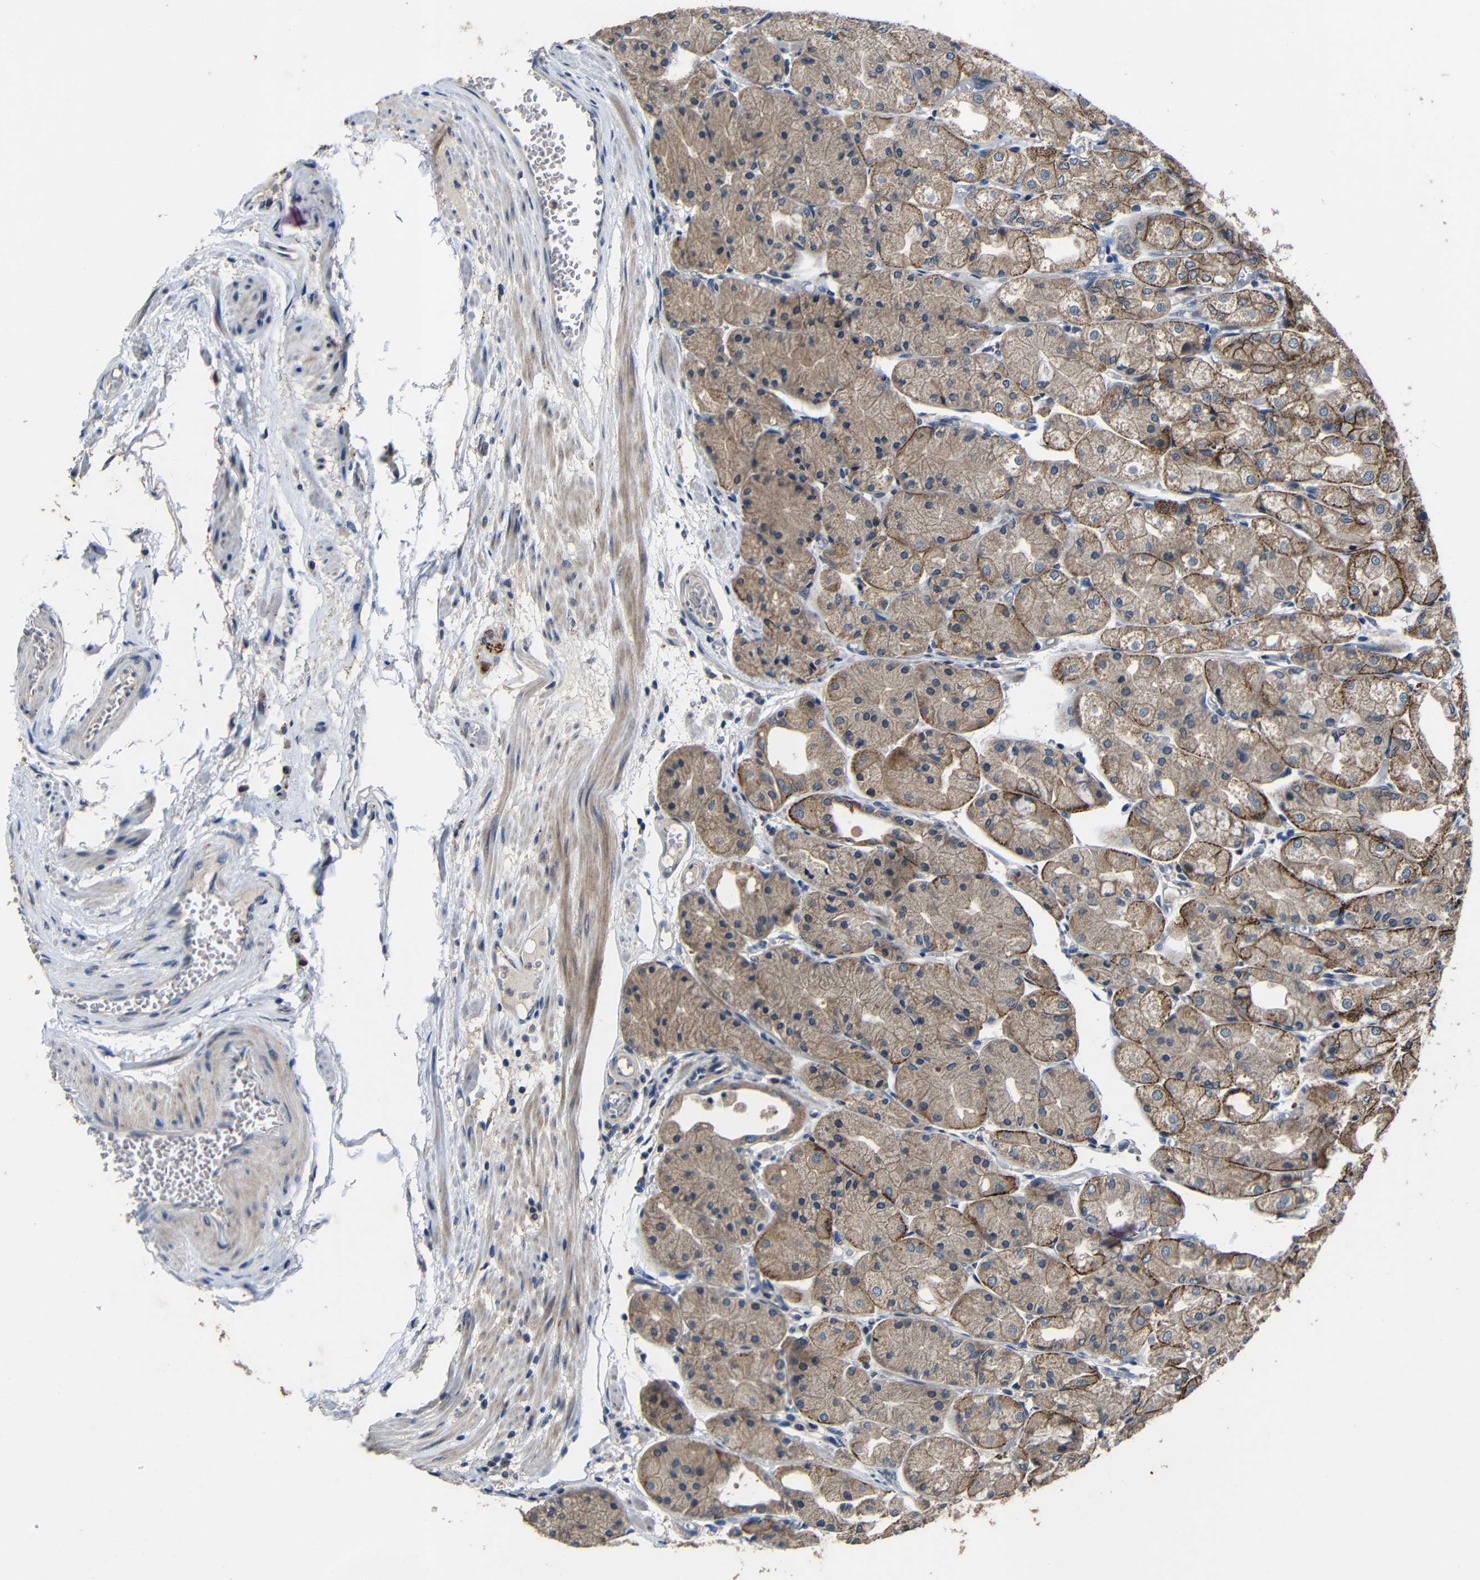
{"staining": {"intensity": "moderate", "quantity": "25%-75%", "location": "cytoplasmic/membranous"}, "tissue": "stomach", "cell_type": "Glandular cells", "image_type": "normal", "snomed": [{"axis": "morphology", "description": "Normal tissue, NOS"}, {"axis": "topography", "description": "Stomach, upper"}], "caption": "Human stomach stained with a brown dye demonstrates moderate cytoplasmic/membranous positive expression in about 25%-75% of glandular cells.", "gene": "C6orf89", "patient": {"sex": "male", "age": 72}}